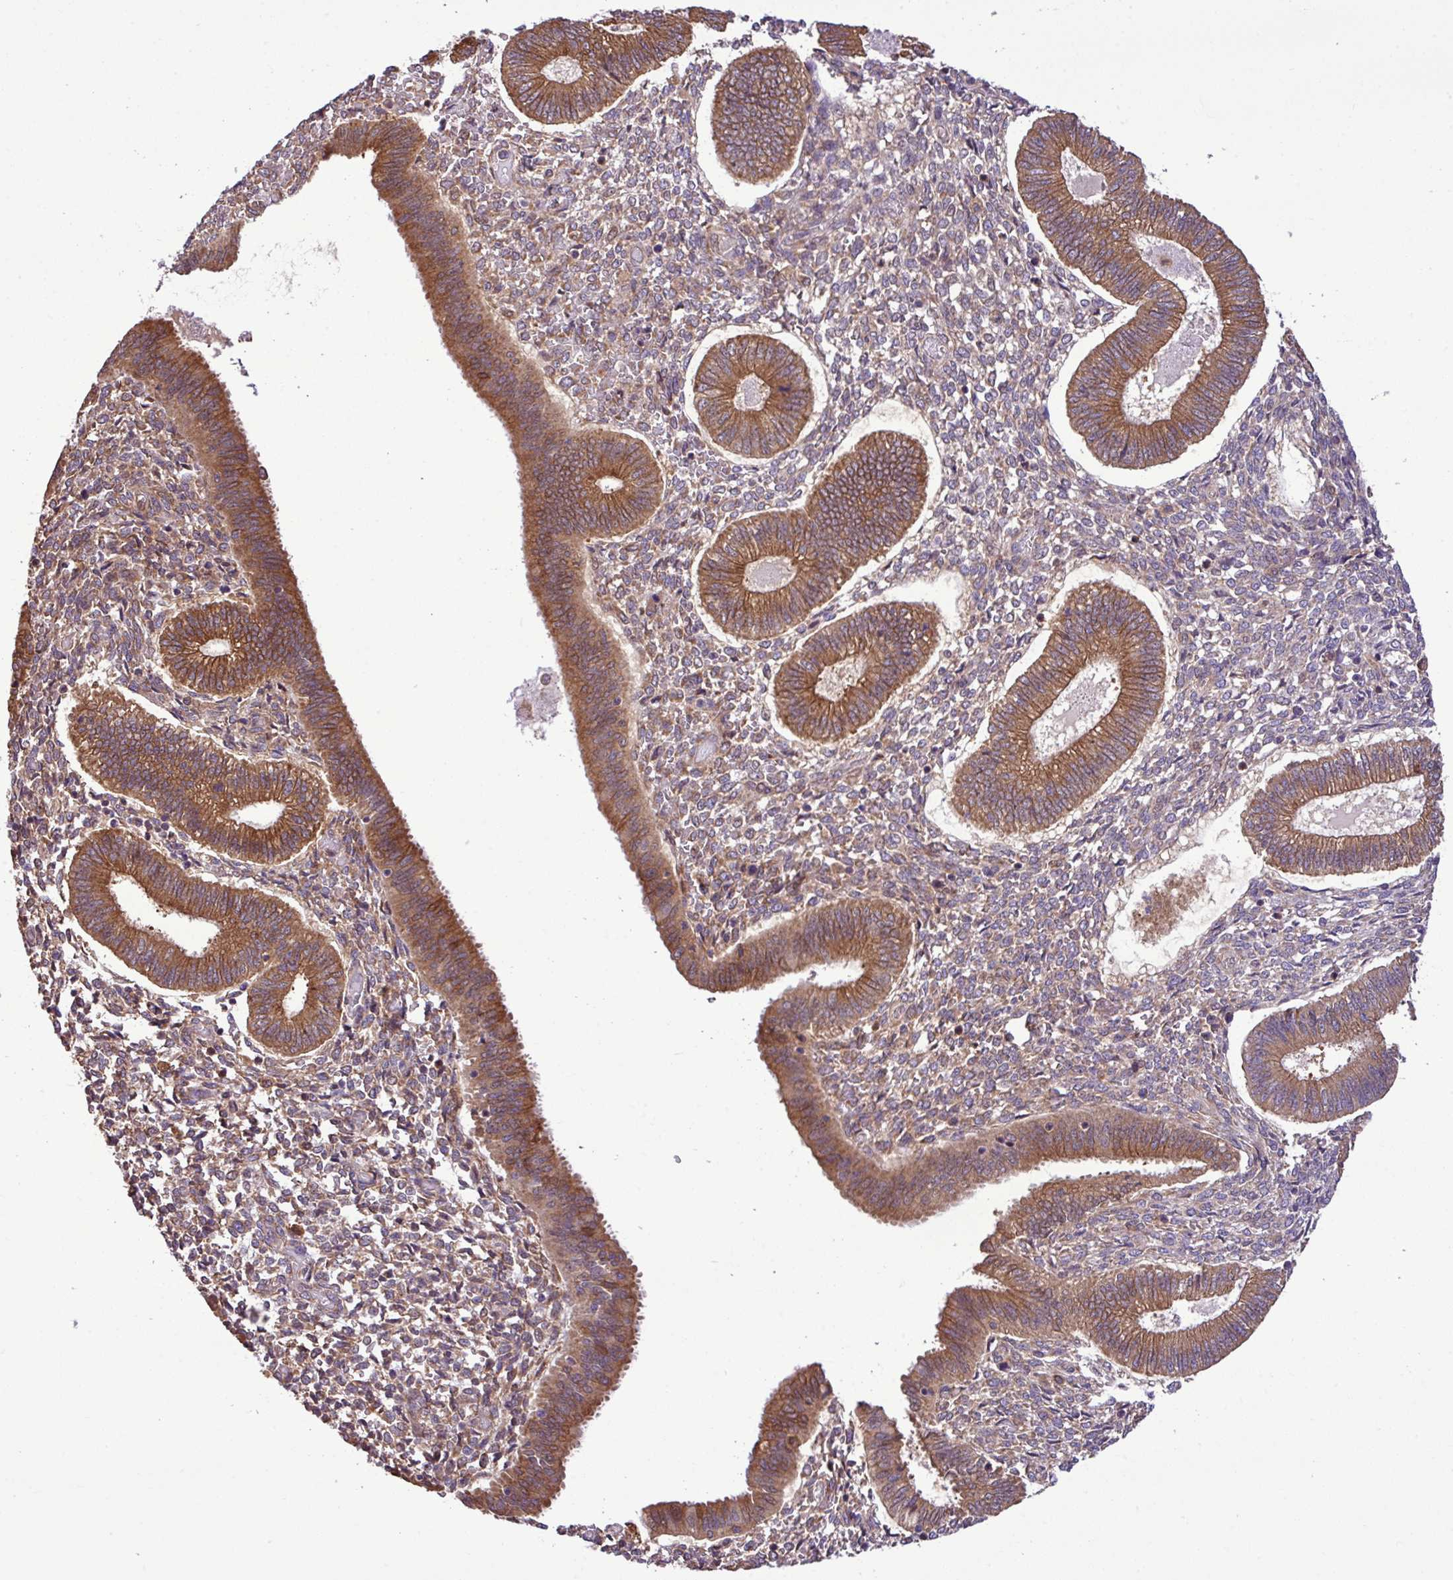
{"staining": {"intensity": "weak", "quantity": "25%-75%", "location": "cytoplasmic/membranous"}, "tissue": "endometrium", "cell_type": "Cells in endometrial stroma", "image_type": "normal", "snomed": [{"axis": "morphology", "description": "Normal tissue, NOS"}, {"axis": "topography", "description": "Endometrium"}], "caption": "Weak cytoplasmic/membranous protein staining is seen in approximately 25%-75% of cells in endometrial stroma in endometrium.", "gene": "DLGAP4", "patient": {"sex": "female", "age": 25}}